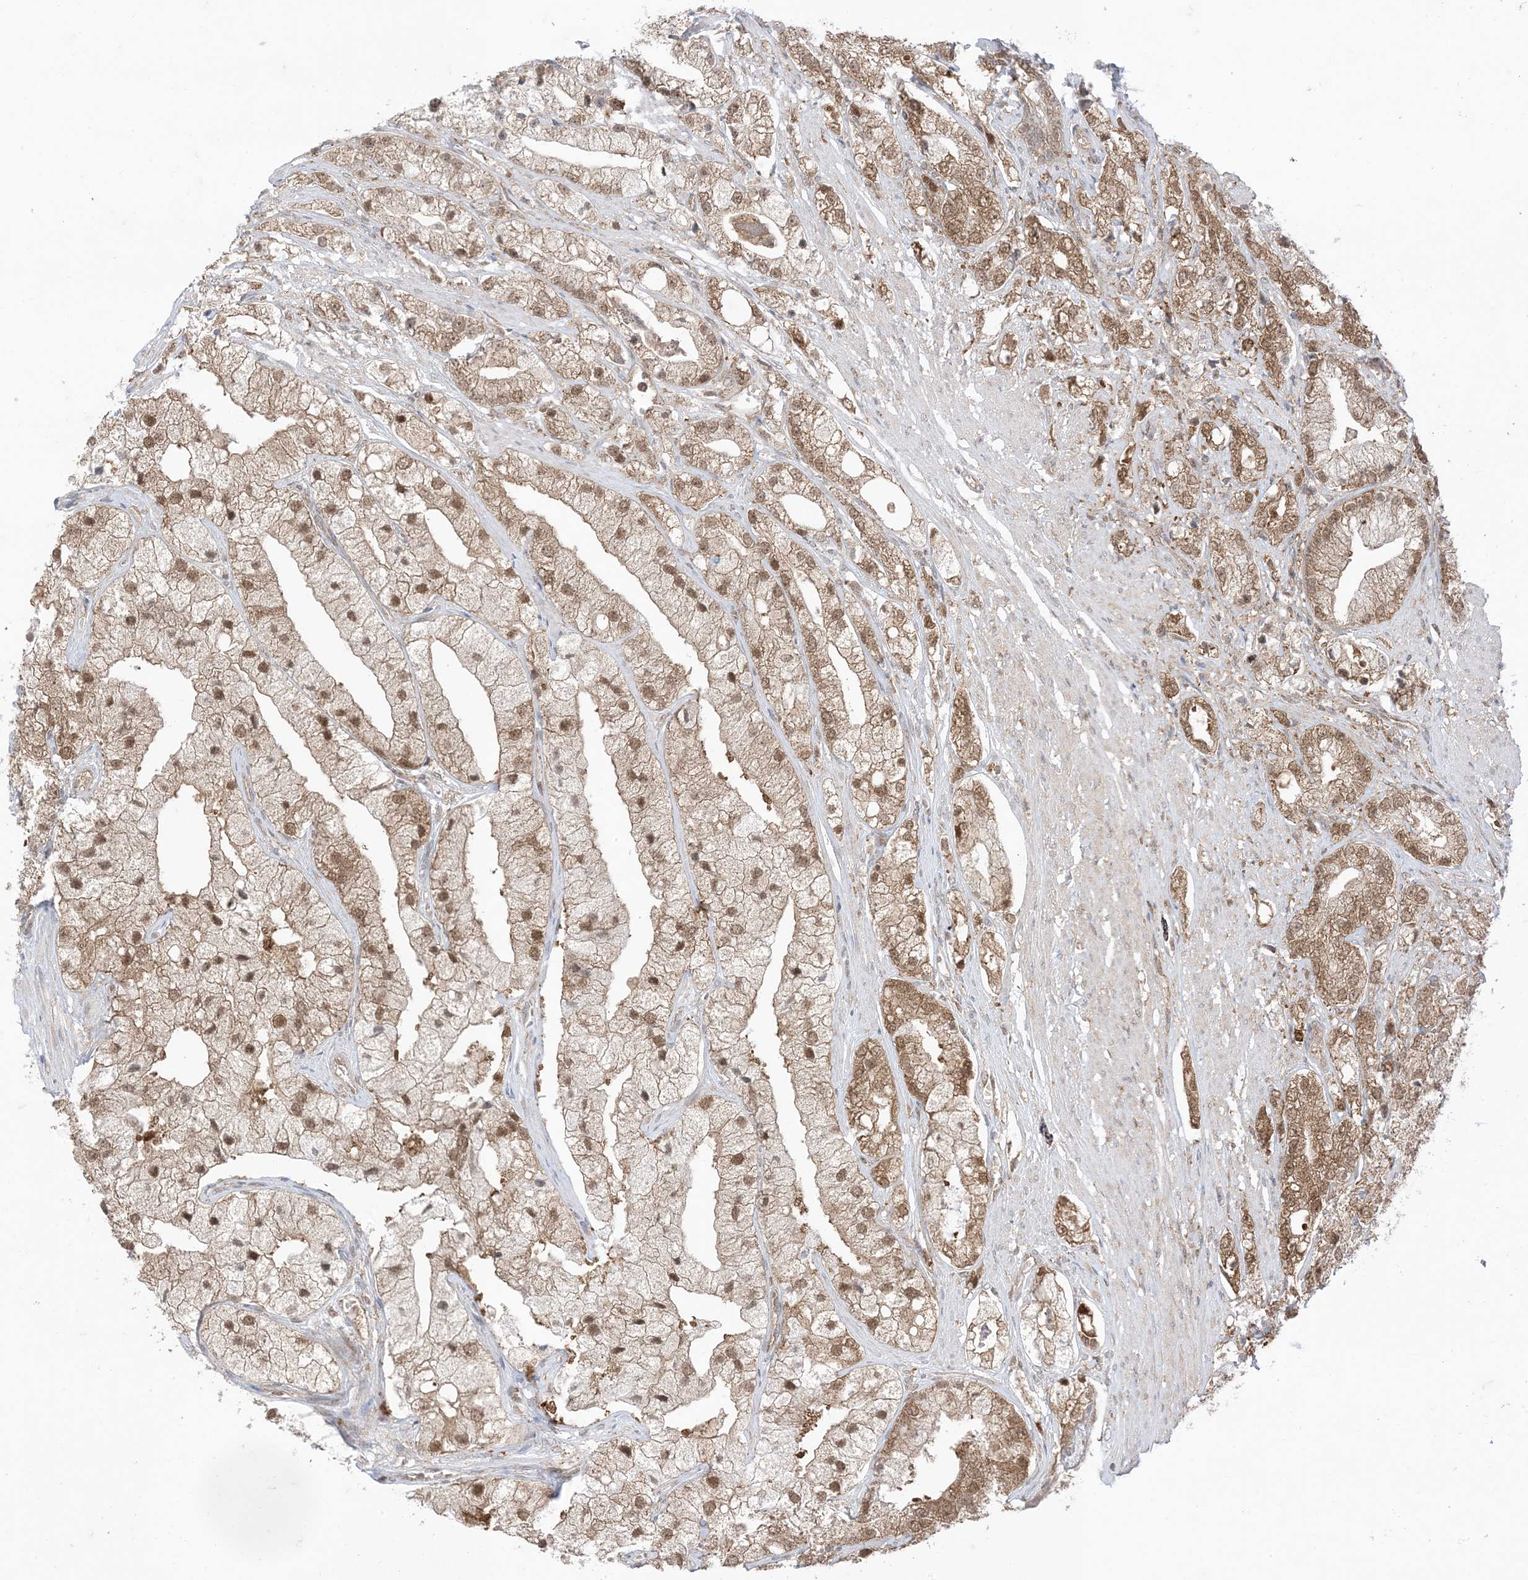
{"staining": {"intensity": "moderate", "quantity": ">75%", "location": "cytoplasmic/membranous,nuclear"}, "tissue": "prostate cancer", "cell_type": "Tumor cells", "image_type": "cancer", "snomed": [{"axis": "morphology", "description": "Adenocarcinoma, High grade"}, {"axis": "topography", "description": "Prostate"}], "caption": "This histopathology image shows immunohistochemistry (IHC) staining of human prostate cancer (adenocarcinoma (high-grade)), with medium moderate cytoplasmic/membranous and nuclear expression in about >75% of tumor cells.", "gene": "PTPA", "patient": {"sex": "male", "age": 50}}